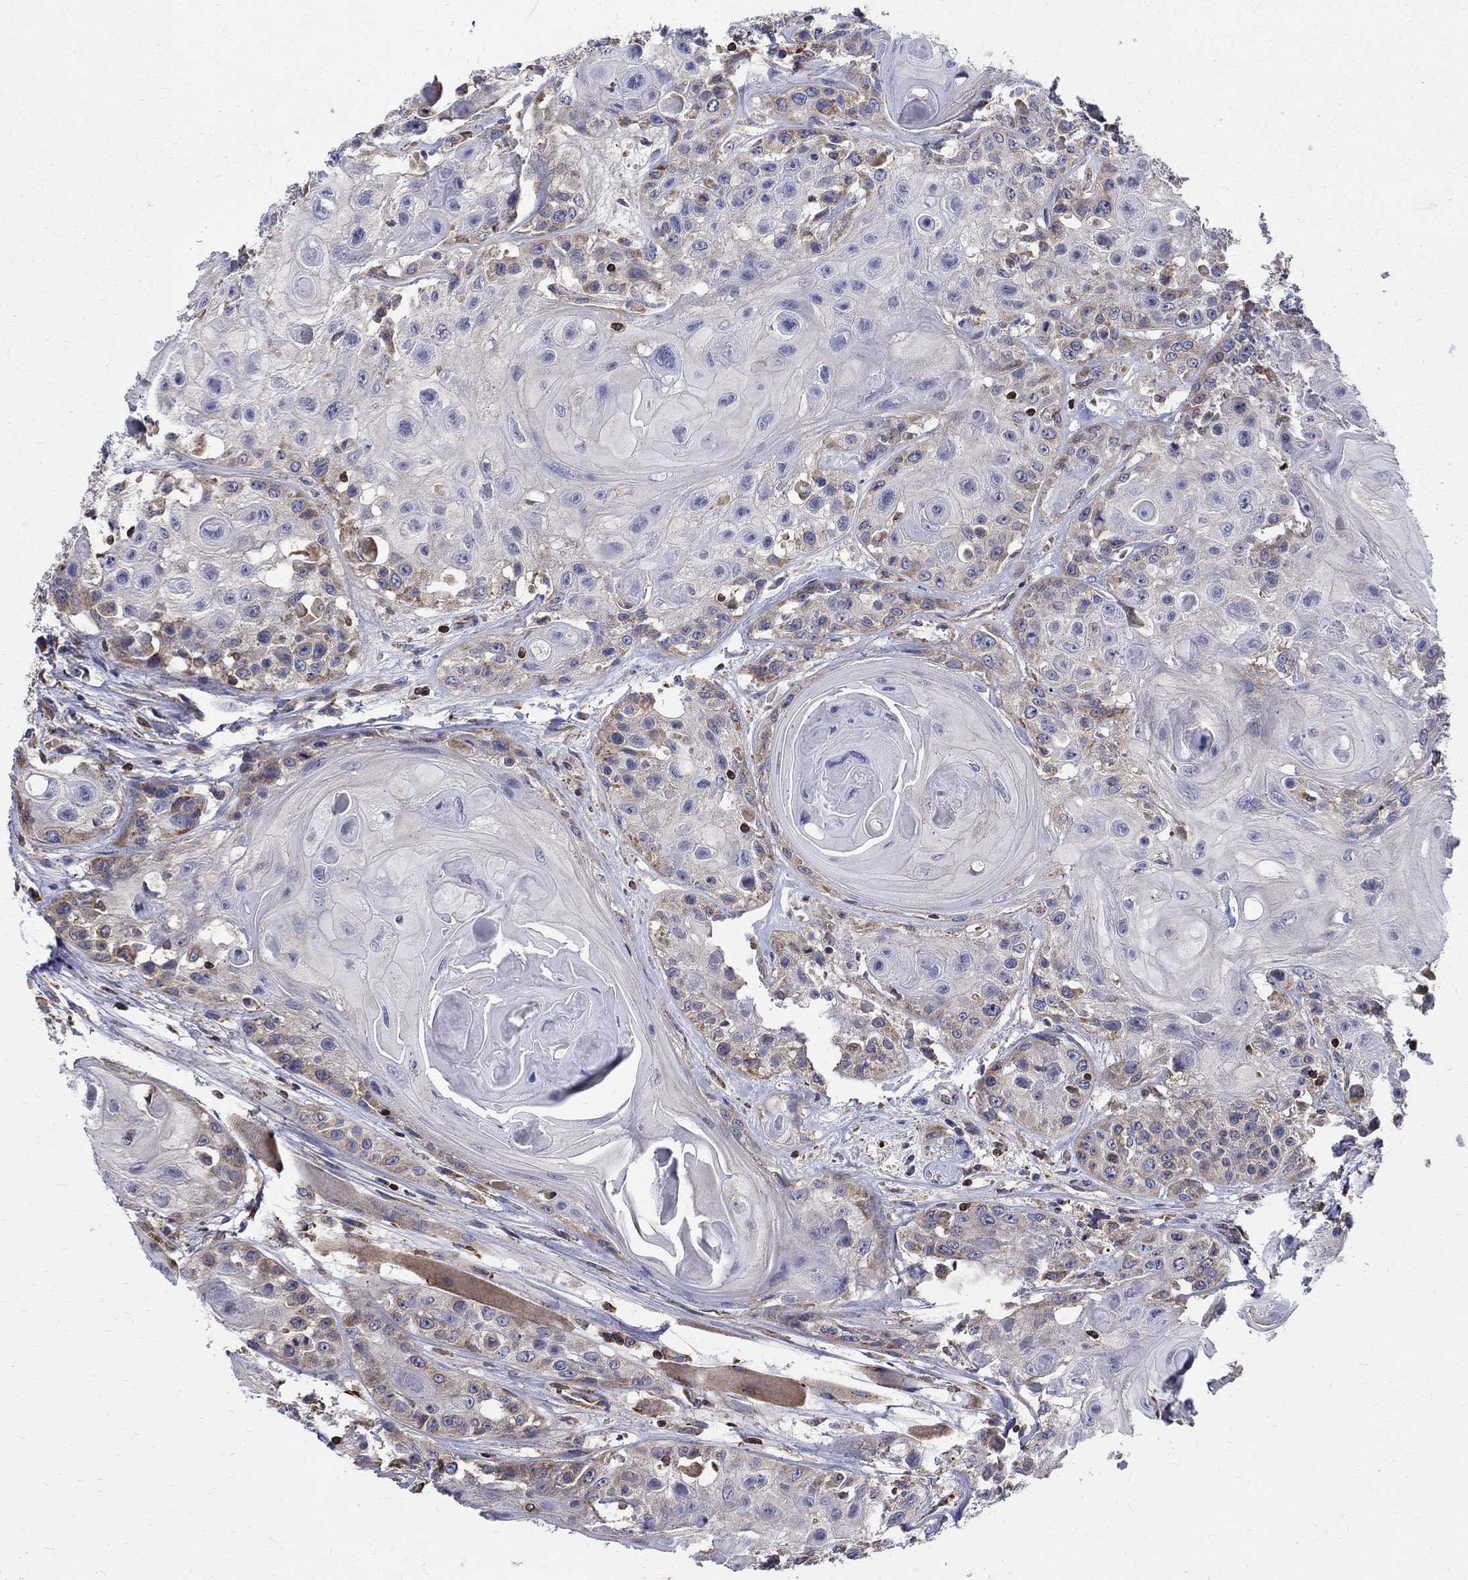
{"staining": {"intensity": "weak", "quantity": "25%-75%", "location": "cytoplasmic/membranous"}, "tissue": "head and neck cancer", "cell_type": "Tumor cells", "image_type": "cancer", "snomed": [{"axis": "morphology", "description": "Squamous cell carcinoma, NOS"}, {"axis": "topography", "description": "Head-Neck"}], "caption": "This is an image of immunohistochemistry staining of head and neck squamous cell carcinoma, which shows weak positivity in the cytoplasmic/membranous of tumor cells.", "gene": "AGAP2", "patient": {"sex": "female", "age": 59}}